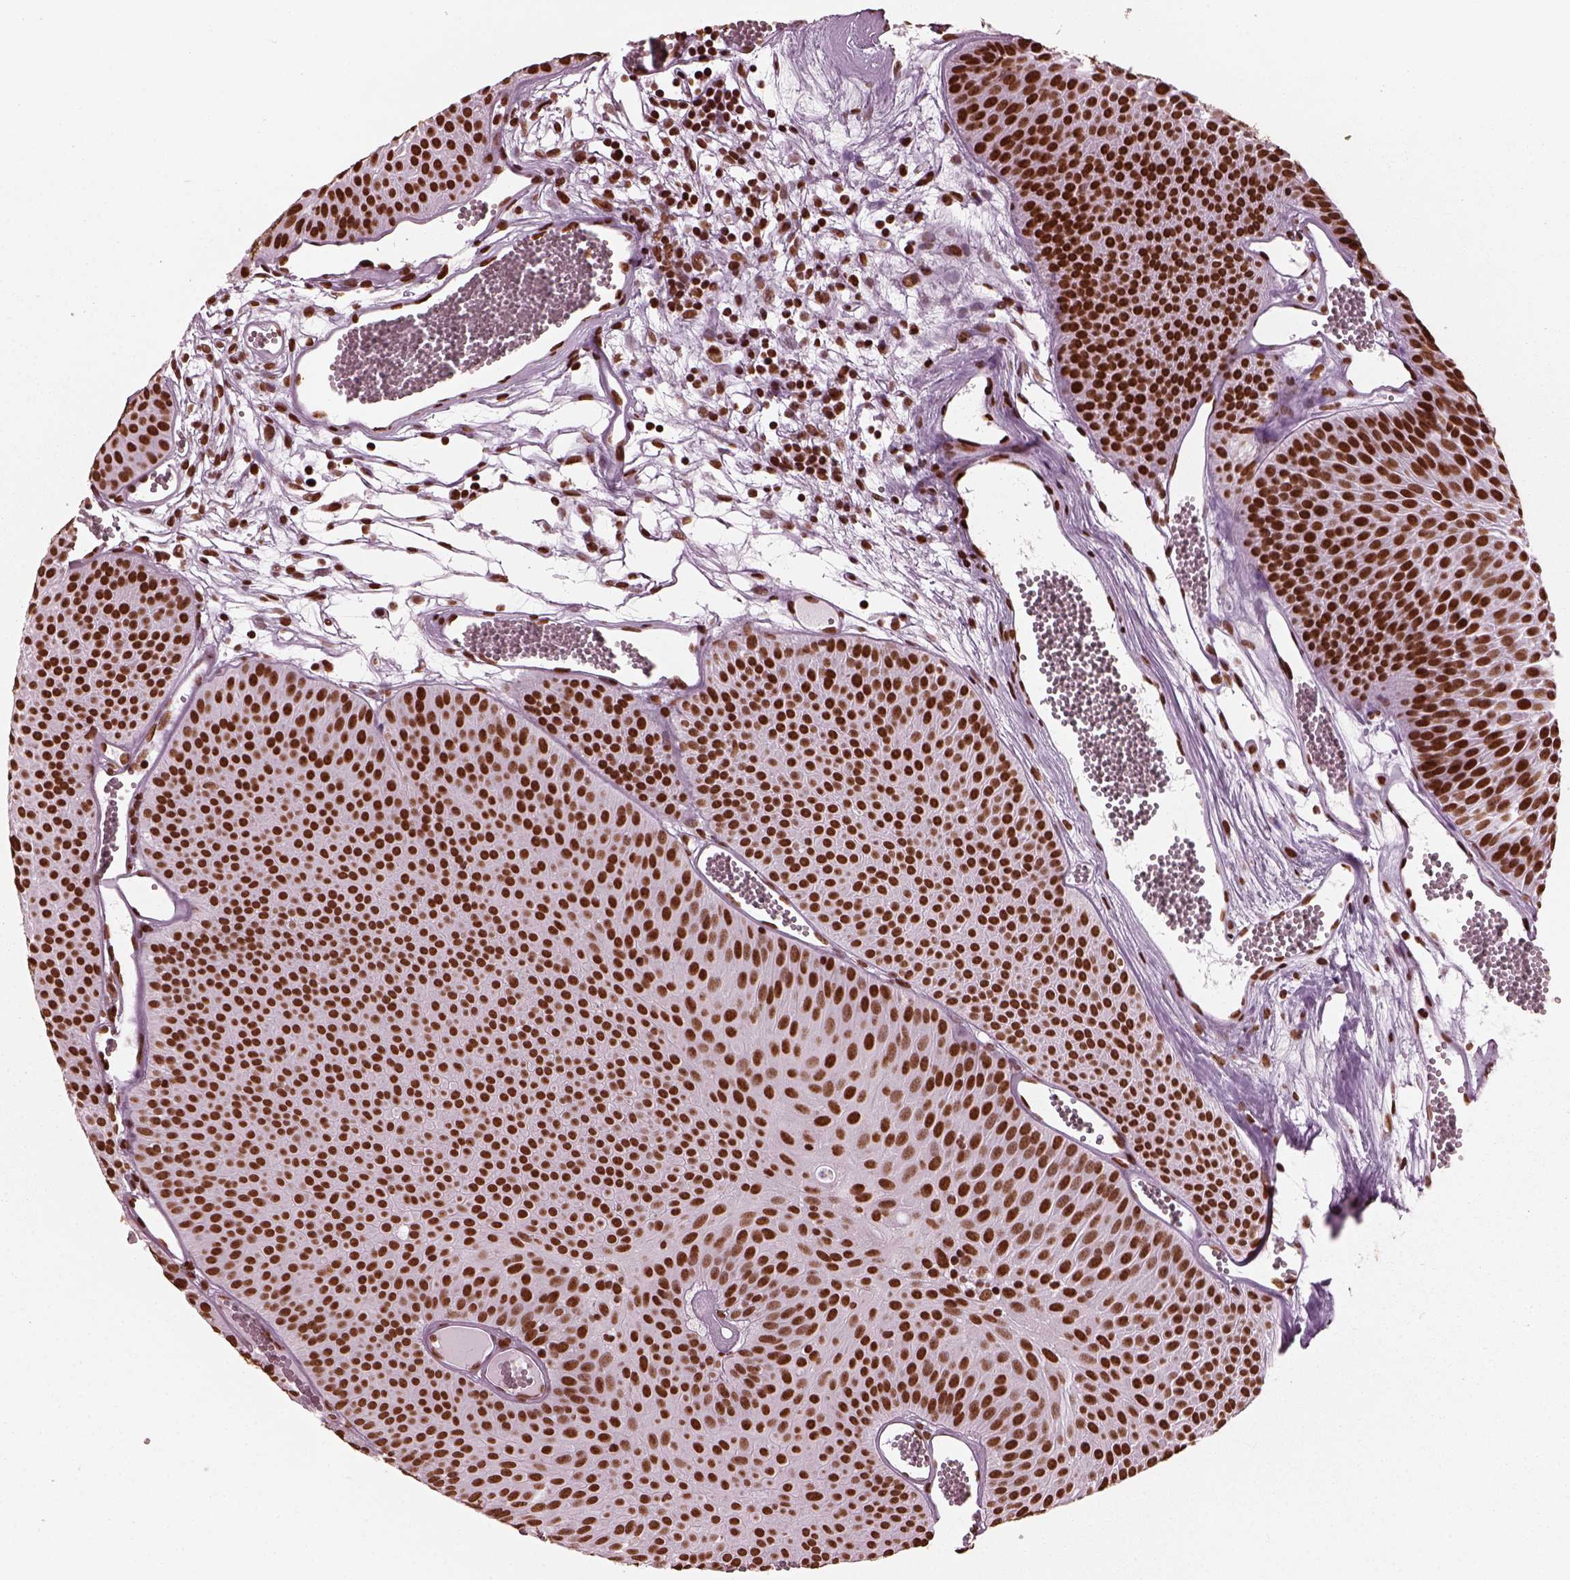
{"staining": {"intensity": "strong", "quantity": ">75%", "location": "nuclear"}, "tissue": "urothelial cancer", "cell_type": "Tumor cells", "image_type": "cancer", "snomed": [{"axis": "morphology", "description": "Urothelial carcinoma, Low grade"}, {"axis": "topography", "description": "Urinary bladder"}], "caption": "Immunohistochemistry photomicrograph of urothelial cancer stained for a protein (brown), which reveals high levels of strong nuclear positivity in about >75% of tumor cells.", "gene": "CBFA2T3", "patient": {"sex": "male", "age": 52}}